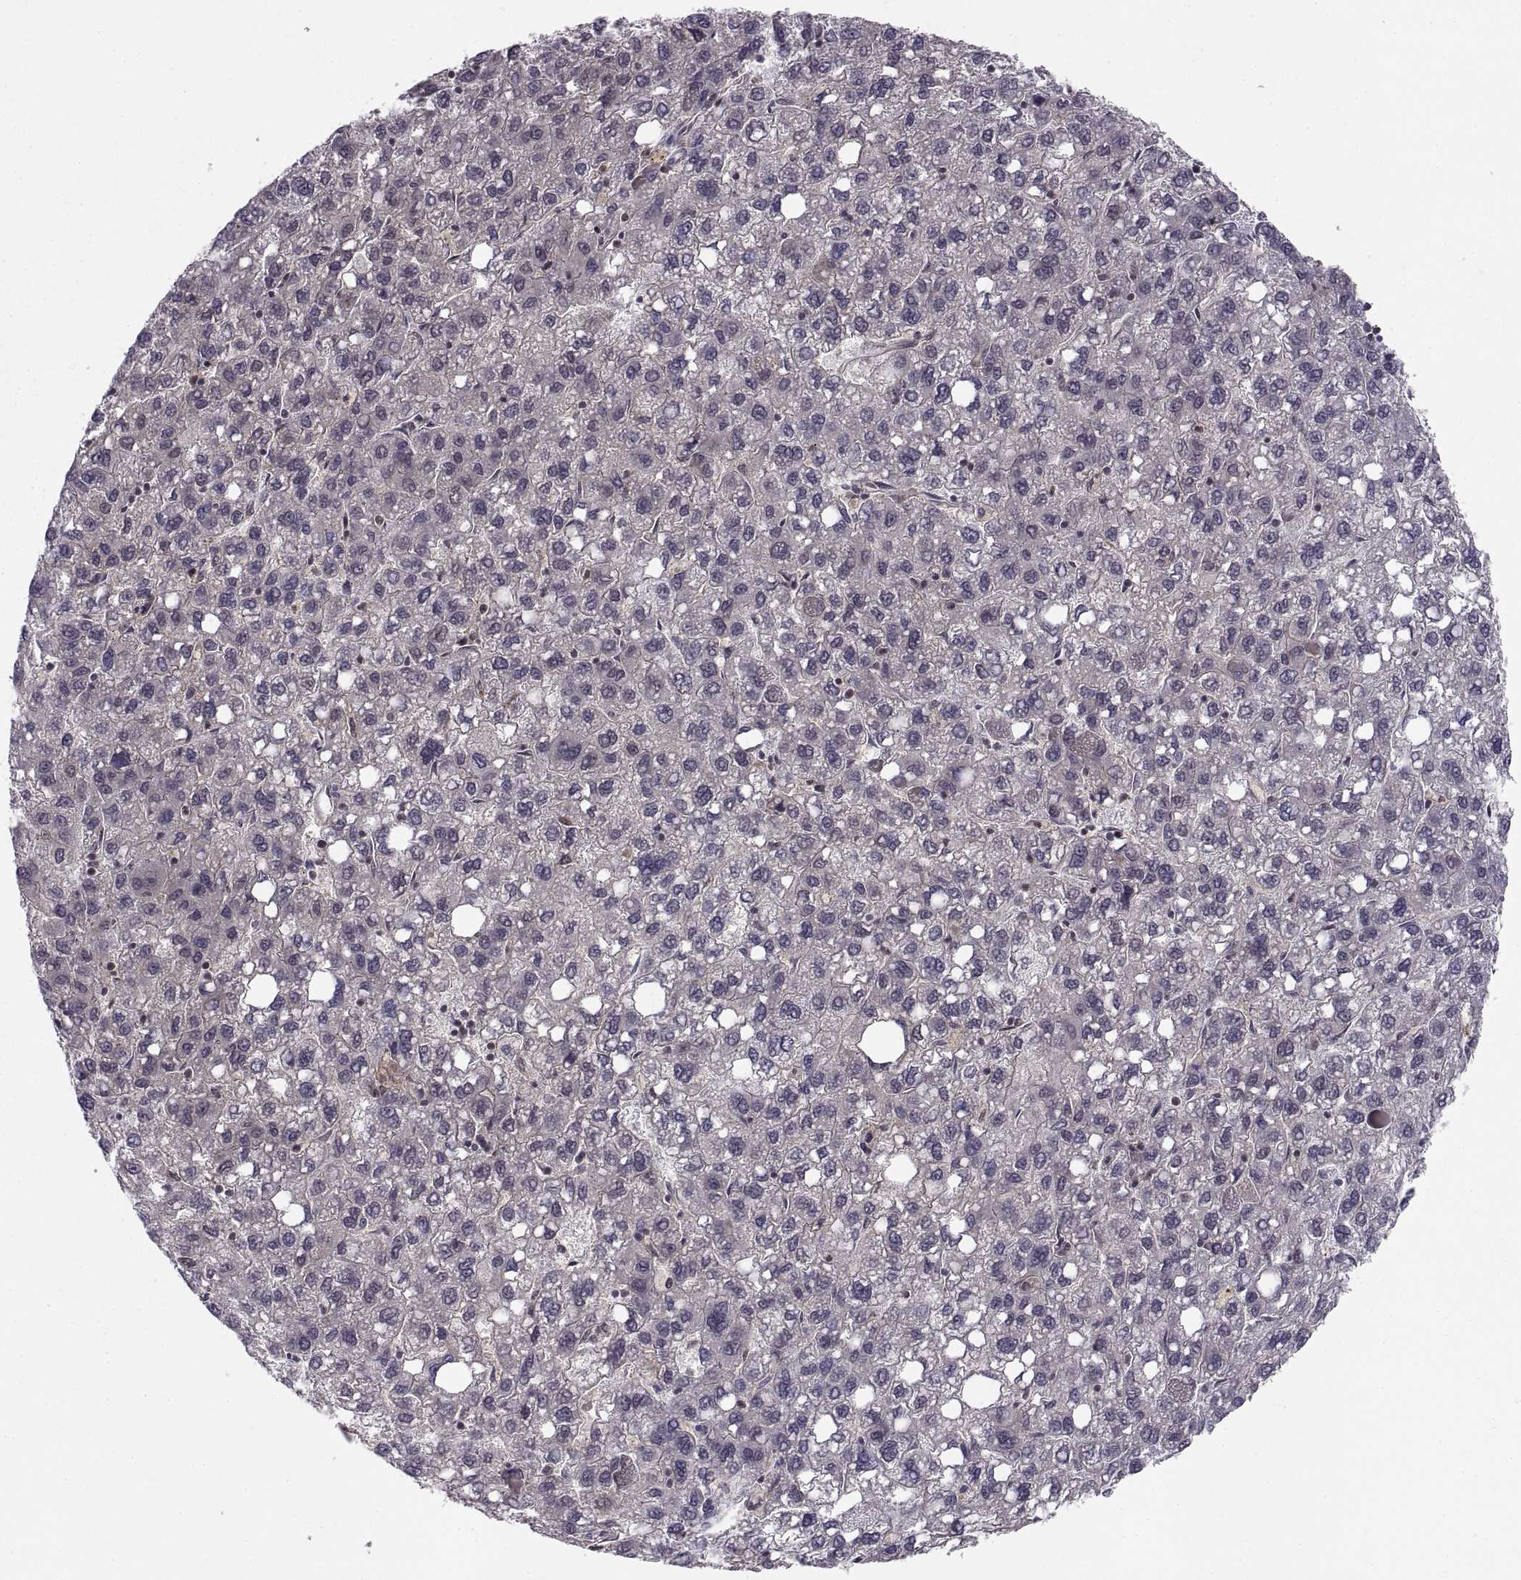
{"staining": {"intensity": "weak", "quantity": "<25%", "location": "cytoplasmic/membranous"}, "tissue": "liver cancer", "cell_type": "Tumor cells", "image_type": "cancer", "snomed": [{"axis": "morphology", "description": "Carcinoma, Hepatocellular, NOS"}, {"axis": "topography", "description": "Liver"}], "caption": "Tumor cells show no significant staining in liver cancer.", "gene": "ABL2", "patient": {"sex": "female", "age": 82}}